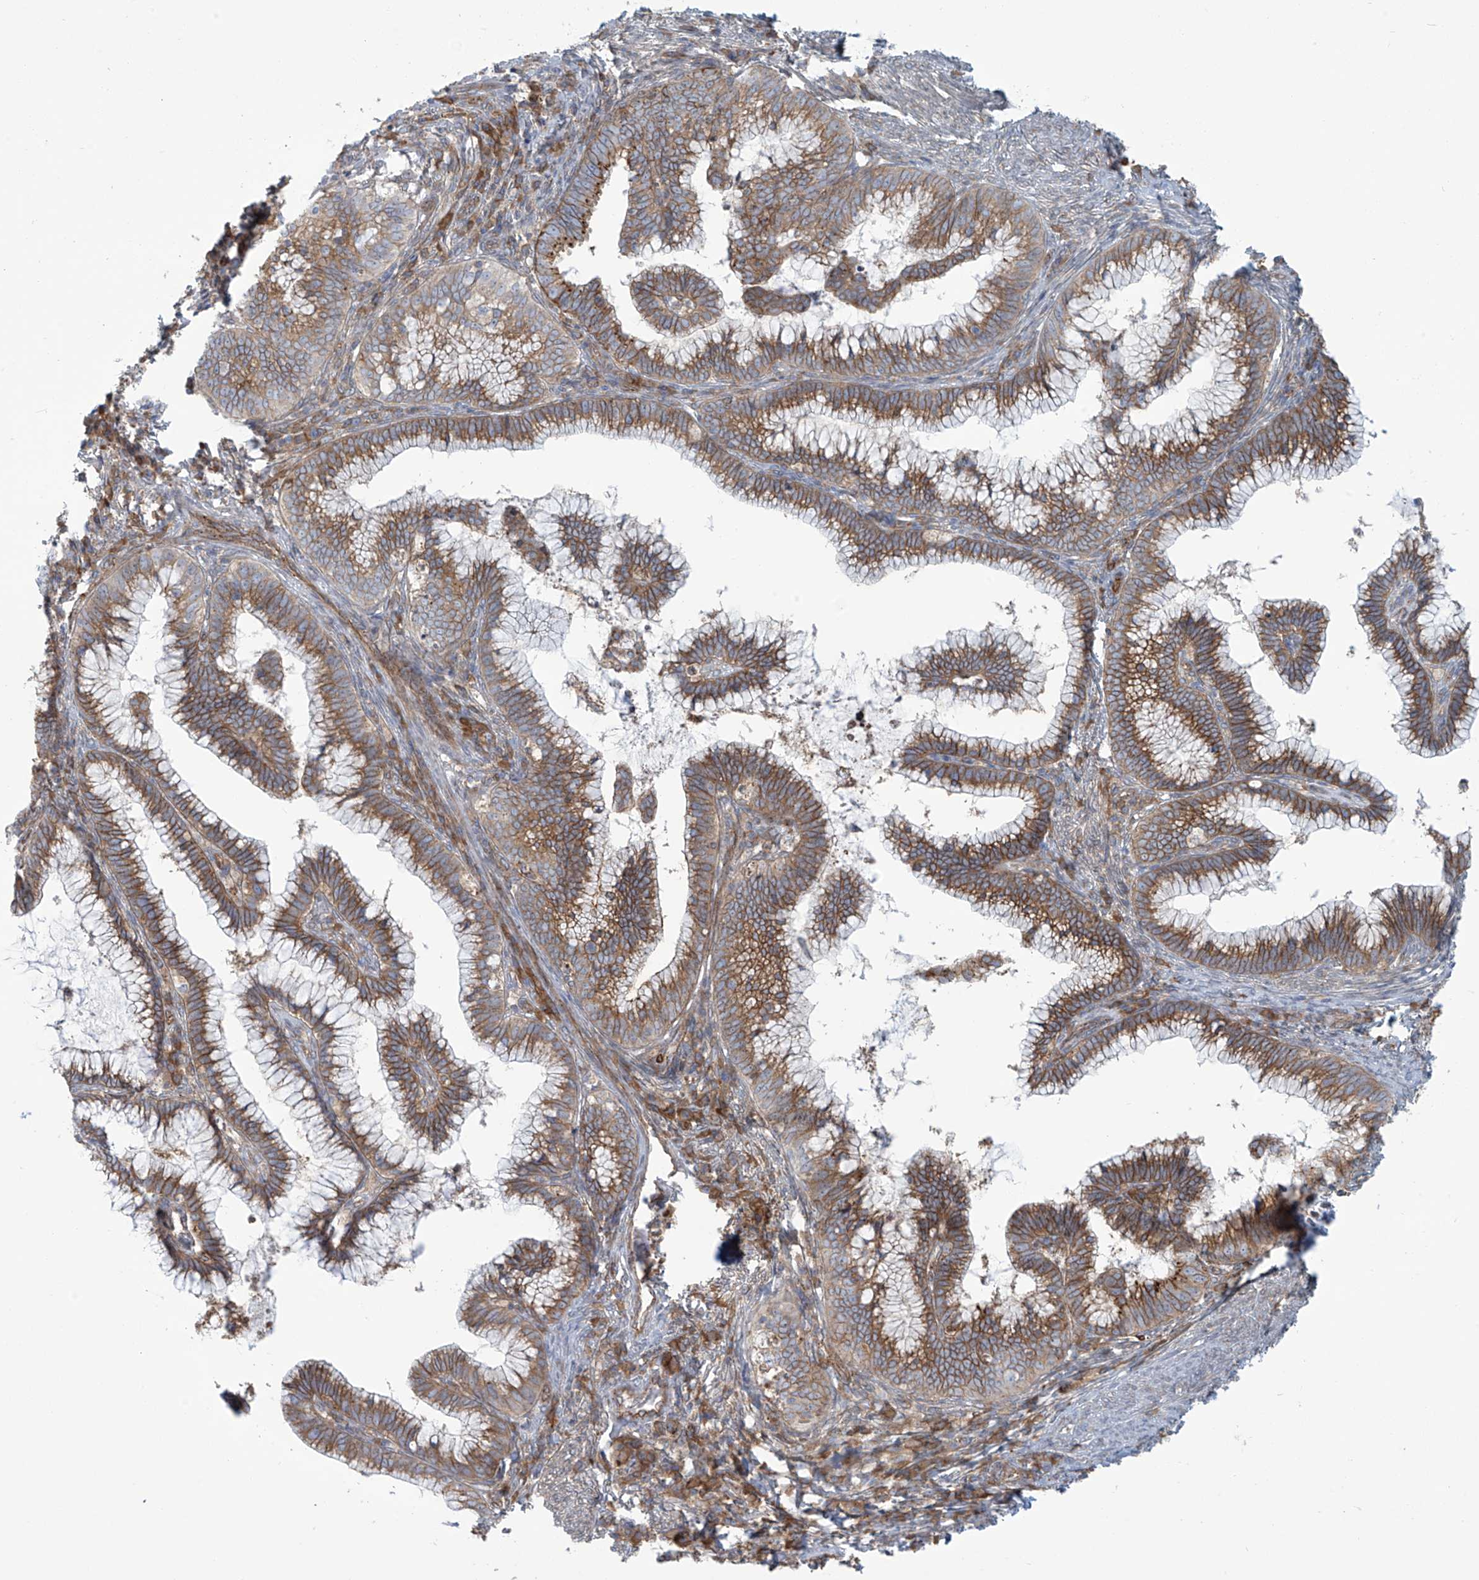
{"staining": {"intensity": "moderate", "quantity": ">75%", "location": "cytoplasmic/membranous"}, "tissue": "cervical cancer", "cell_type": "Tumor cells", "image_type": "cancer", "snomed": [{"axis": "morphology", "description": "Adenocarcinoma, NOS"}, {"axis": "topography", "description": "Cervix"}], "caption": "A brown stain shows moderate cytoplasmic/membranous expression of a protein in human cervical adenocarcinoma tumor cells.", "gene": "LZTS3", "patient": {"sex": "female", "age": 36}}